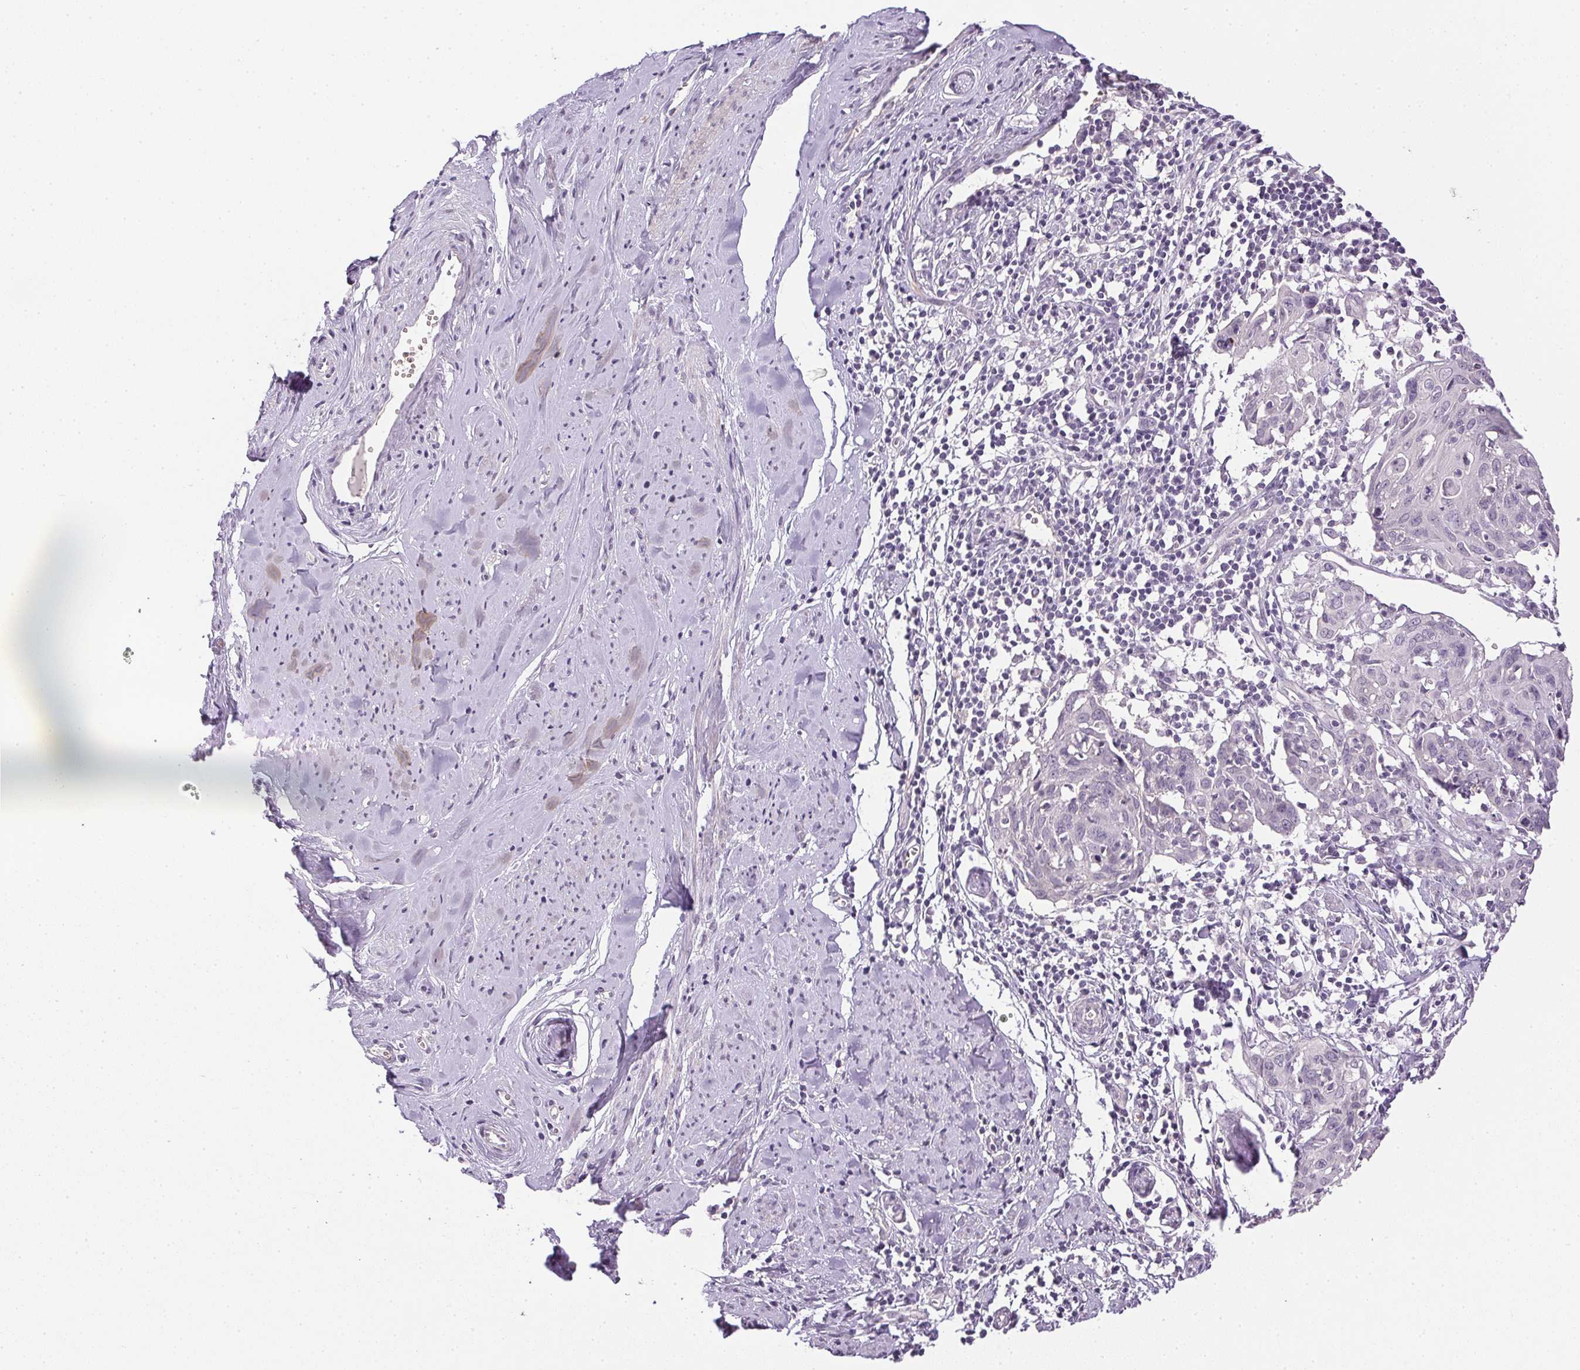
{"staining": {"intensity": "negative", "quantity": "none", "location": "none"}, "tissue": "cervical cancer", "cell_type": "Tumor cells", "image_type": "cancer", "snomed": [{"axis": "morphology", "description": "Squamous cell carcinoma, NOS"}, {"axis": "topography", "description": "Cervix"}], "caption": "The immunohistochemistry (IHC) photomicrograph has no significant staining in tumor cells of cervical cancer (squamous cell carcinoma) tissue.", "gene": "PRL", "patient": {"sex": "female", "age": 62}}